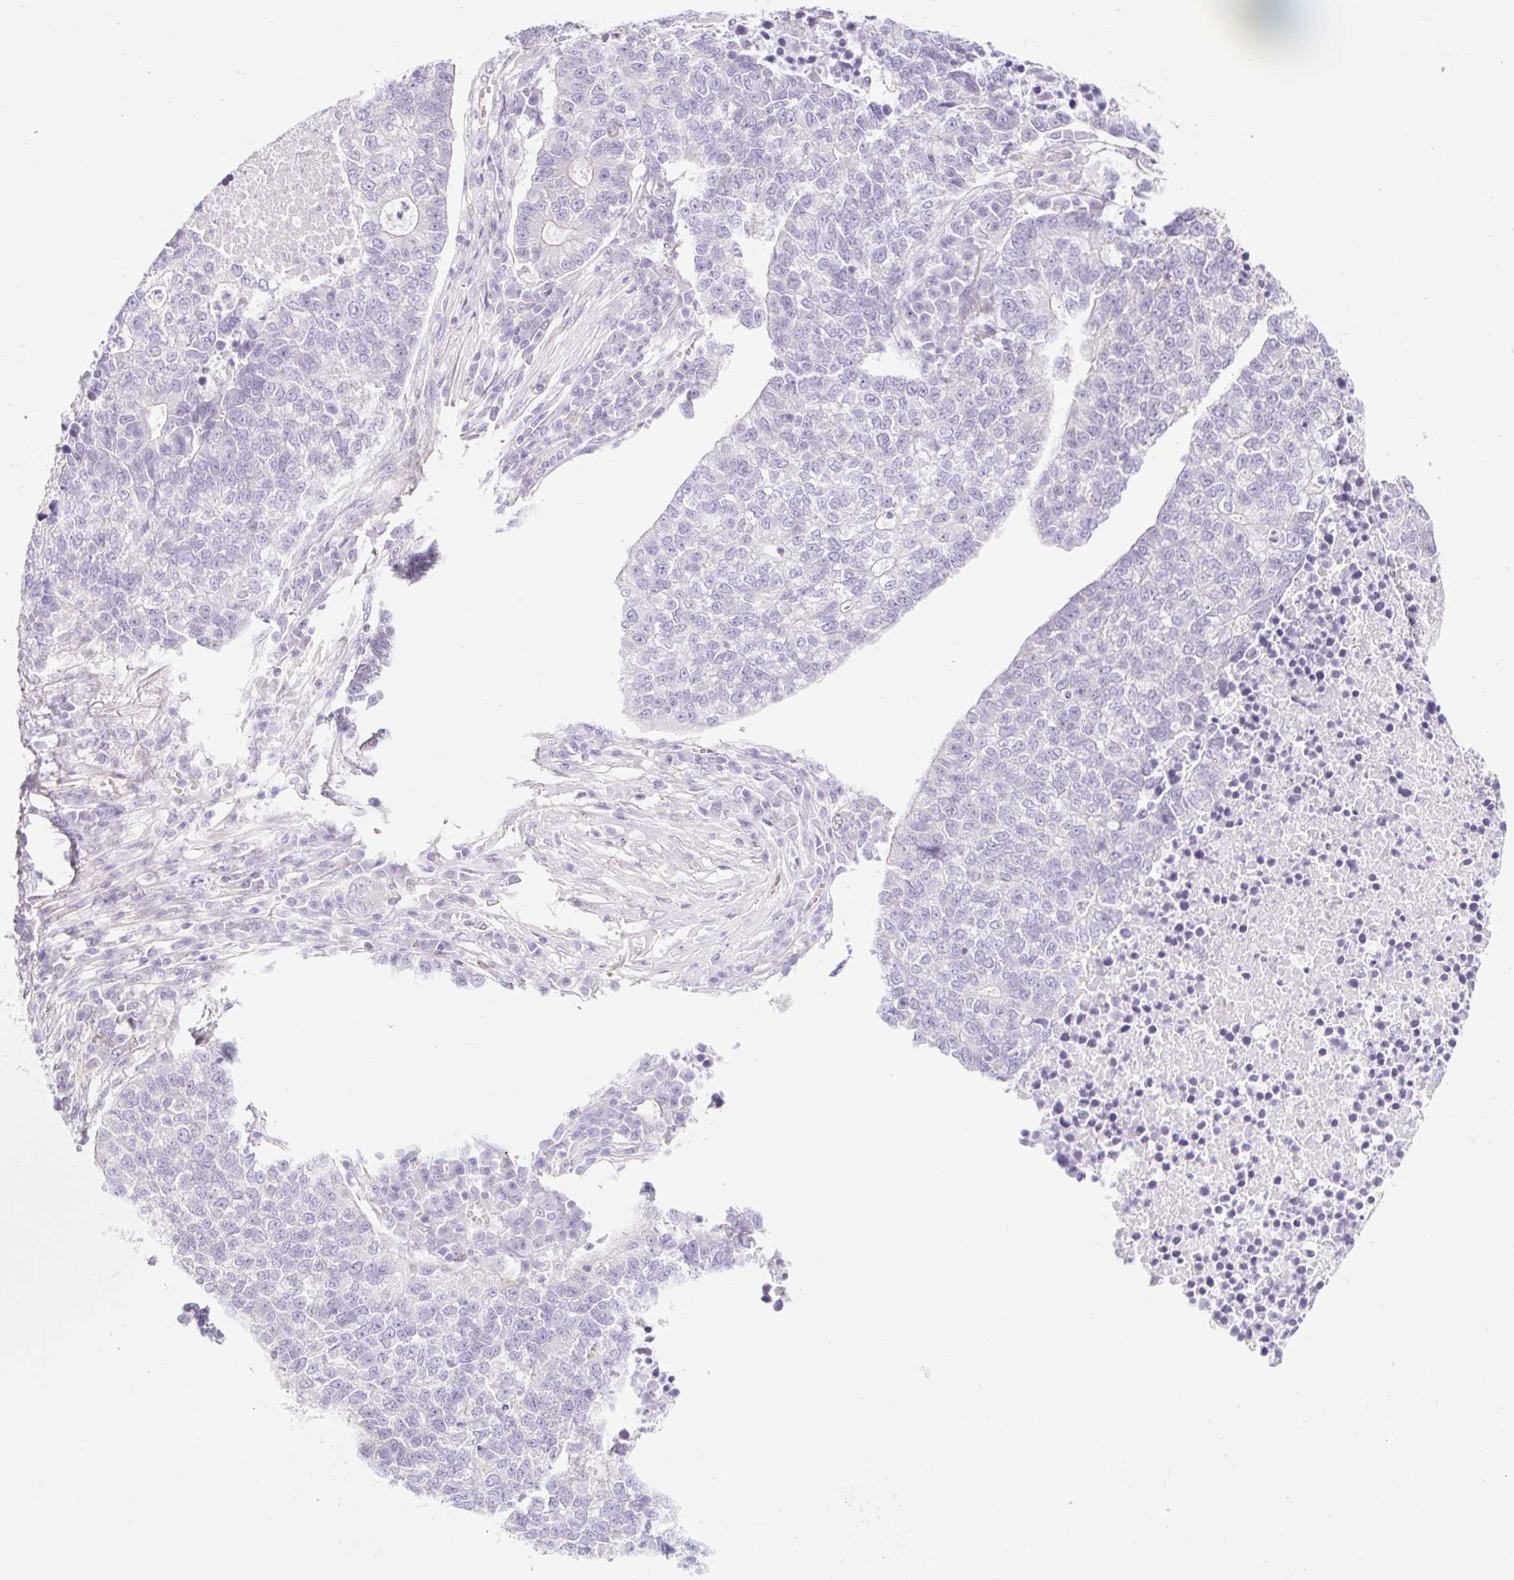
{"staining": {"intensity": "negative", "quantity": "none", "location": "none"}, "tissue": "lung cancer", "cell_type": "Tumor cells", "image_type": "cancer", "snomed": [{"axis": "morphology", "description": "Adenocarcinoma, NOS"}, {"axis": "topography", "description": "Lung"}], "caption": "Immunohistochemical staining of adenocarcinoma (lung) exhibits no significant staining in tumor cells.", "gene": "BCAS1", "patient": {"sex": "male", "age": 57}}